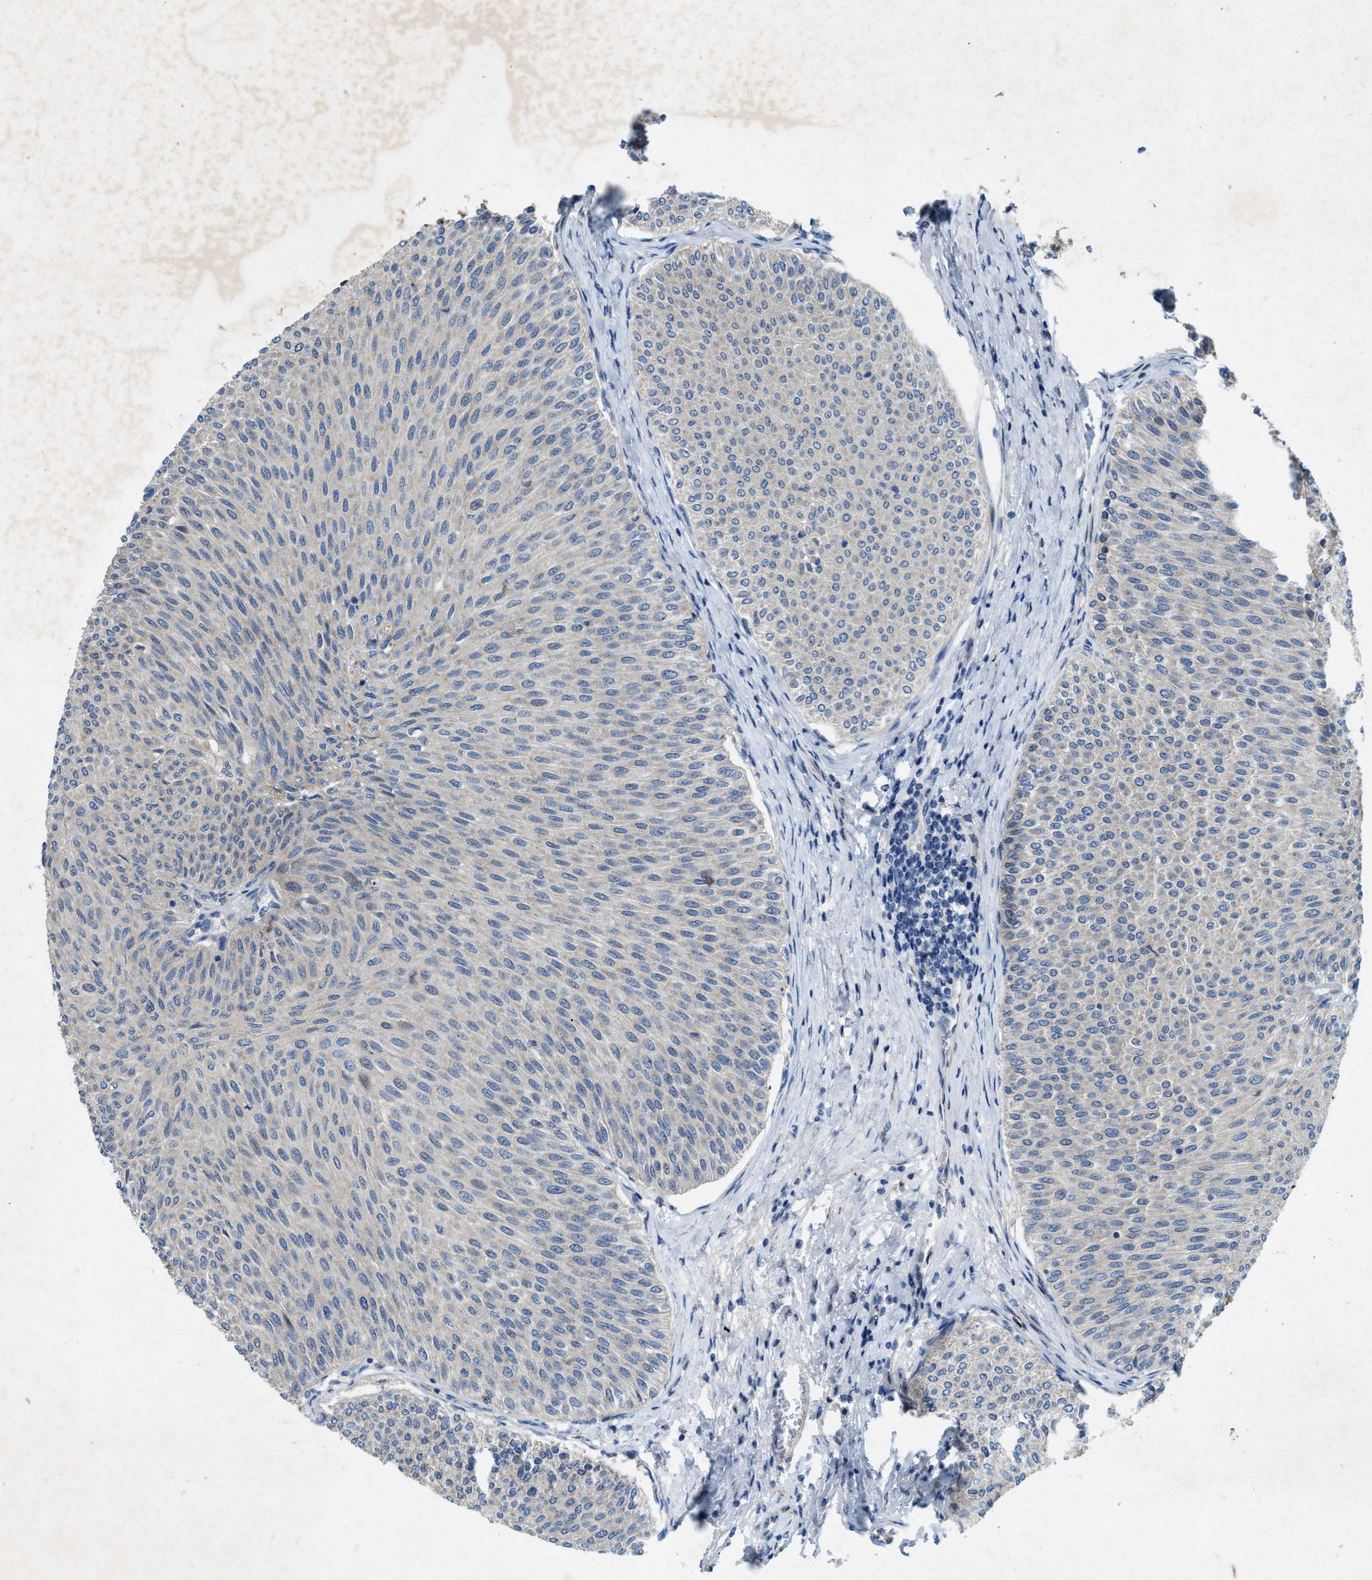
{"staining": {"intensity": "negative", "quantity": "none", "location": "none"}, "tissue": "urothelial cancer", "cell_type": "Tumor cells", "image_type": "cancer", "snomed": [{"axis": "morphology", "description": "Urothelial carcinoma, Low grade"}, {"axis": "topography", "description": "Urinary bladder"}], "caption": "Immunohistochemistry of human urothelial cancer exhibits no expression in tumor cells.", "gene": "URGCP", "patient": {"sex": "male", "age": 78}}